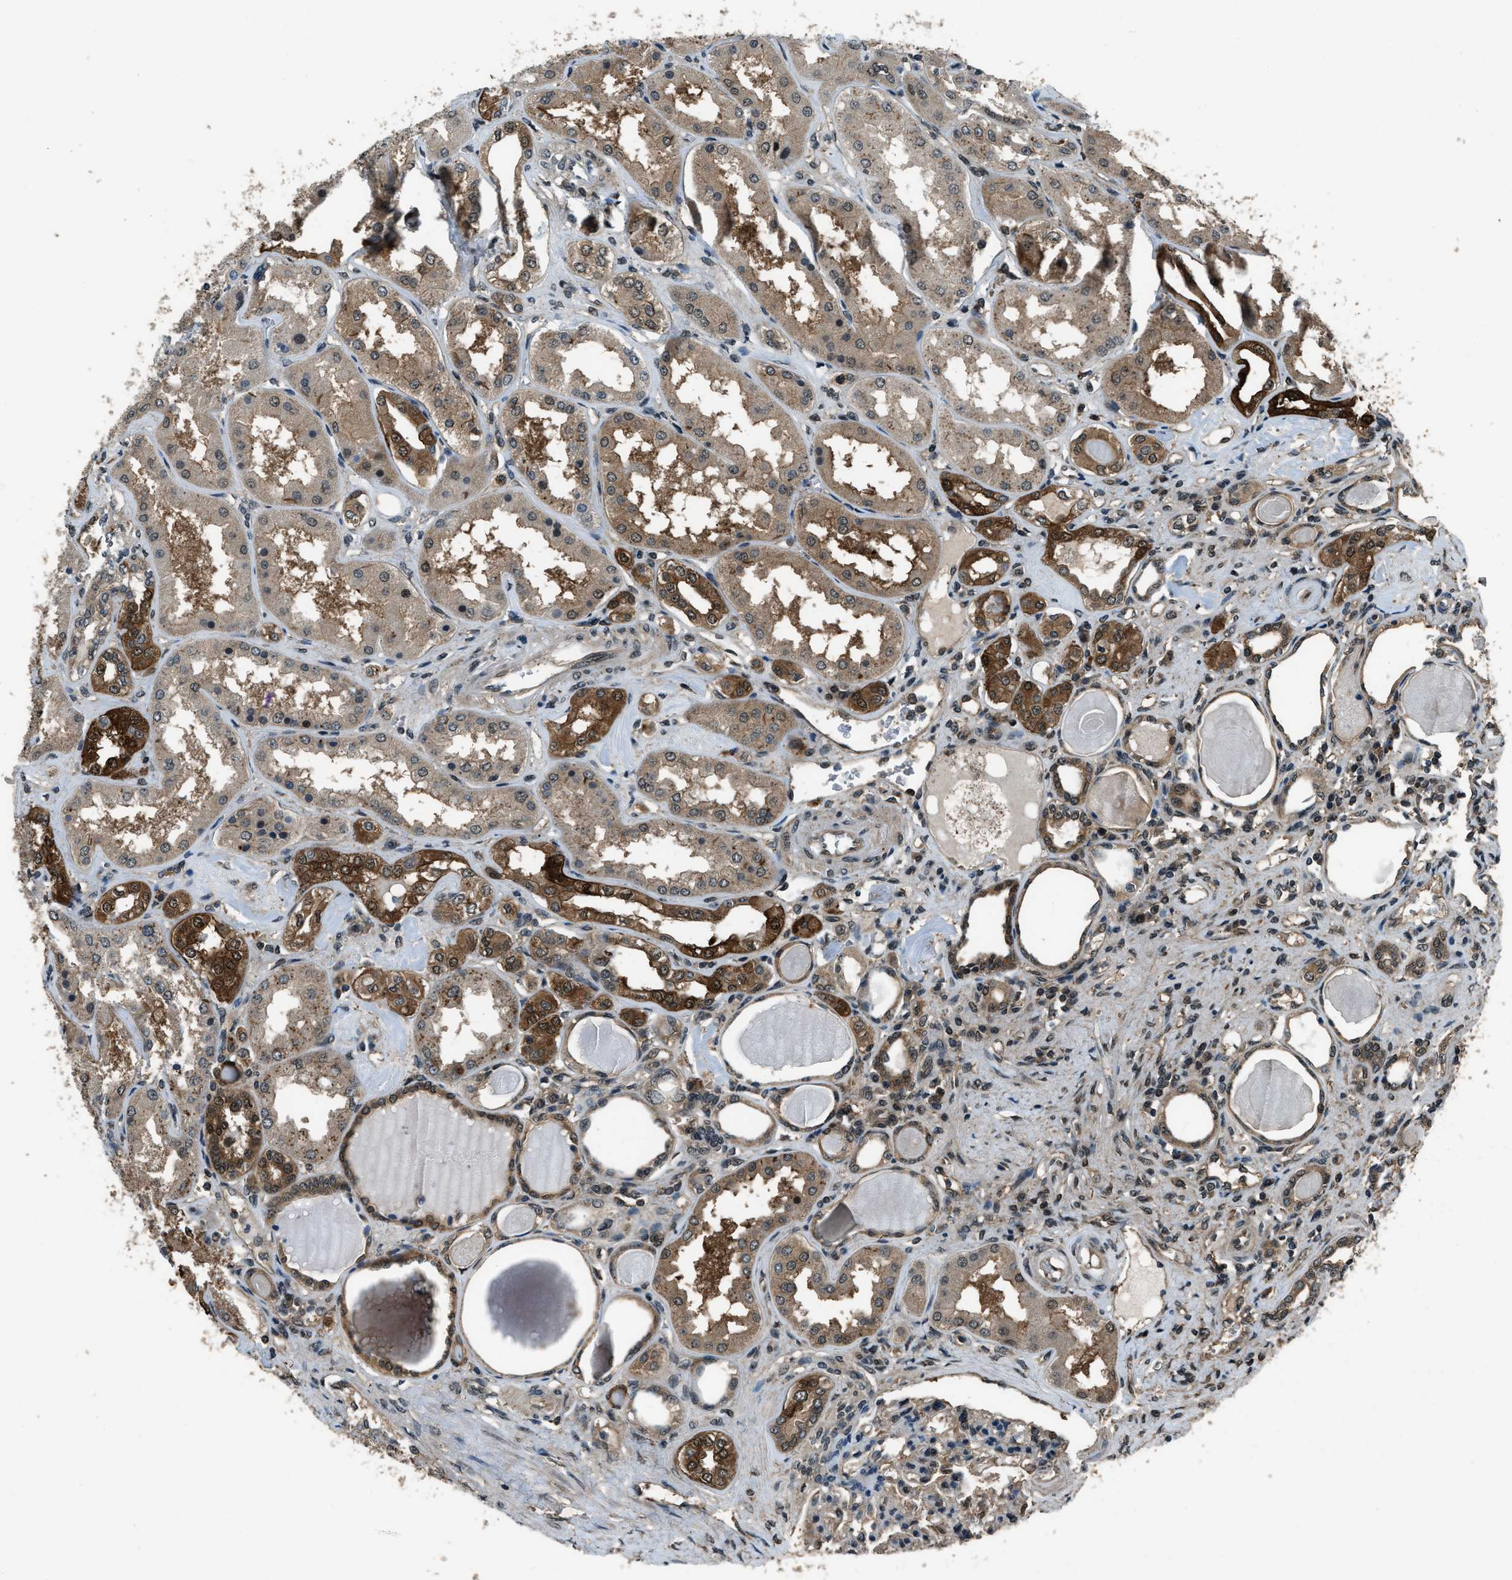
{"staining": {"intensity": "moderate", "quantity": "25%-75%", "location": "cytoplasmic/membranous,nuclear"}, "tissue": "kidney", "cell_type": "Cells in glomeruli", "image_type": "normal", "snomed": [{"axis": "morphology", "description": "Normal tissue, NOS"}, {"axis": "topography", "description": "Kidney"}], "caption": "A medium amount of moderate cytoplasmic/membranous,nuclear staining is seen in about 25%-75% of cells in glomeruli in benign kidney.", "gene": "NUDCD3", "patient": {"sex": "female", "age": 56}}